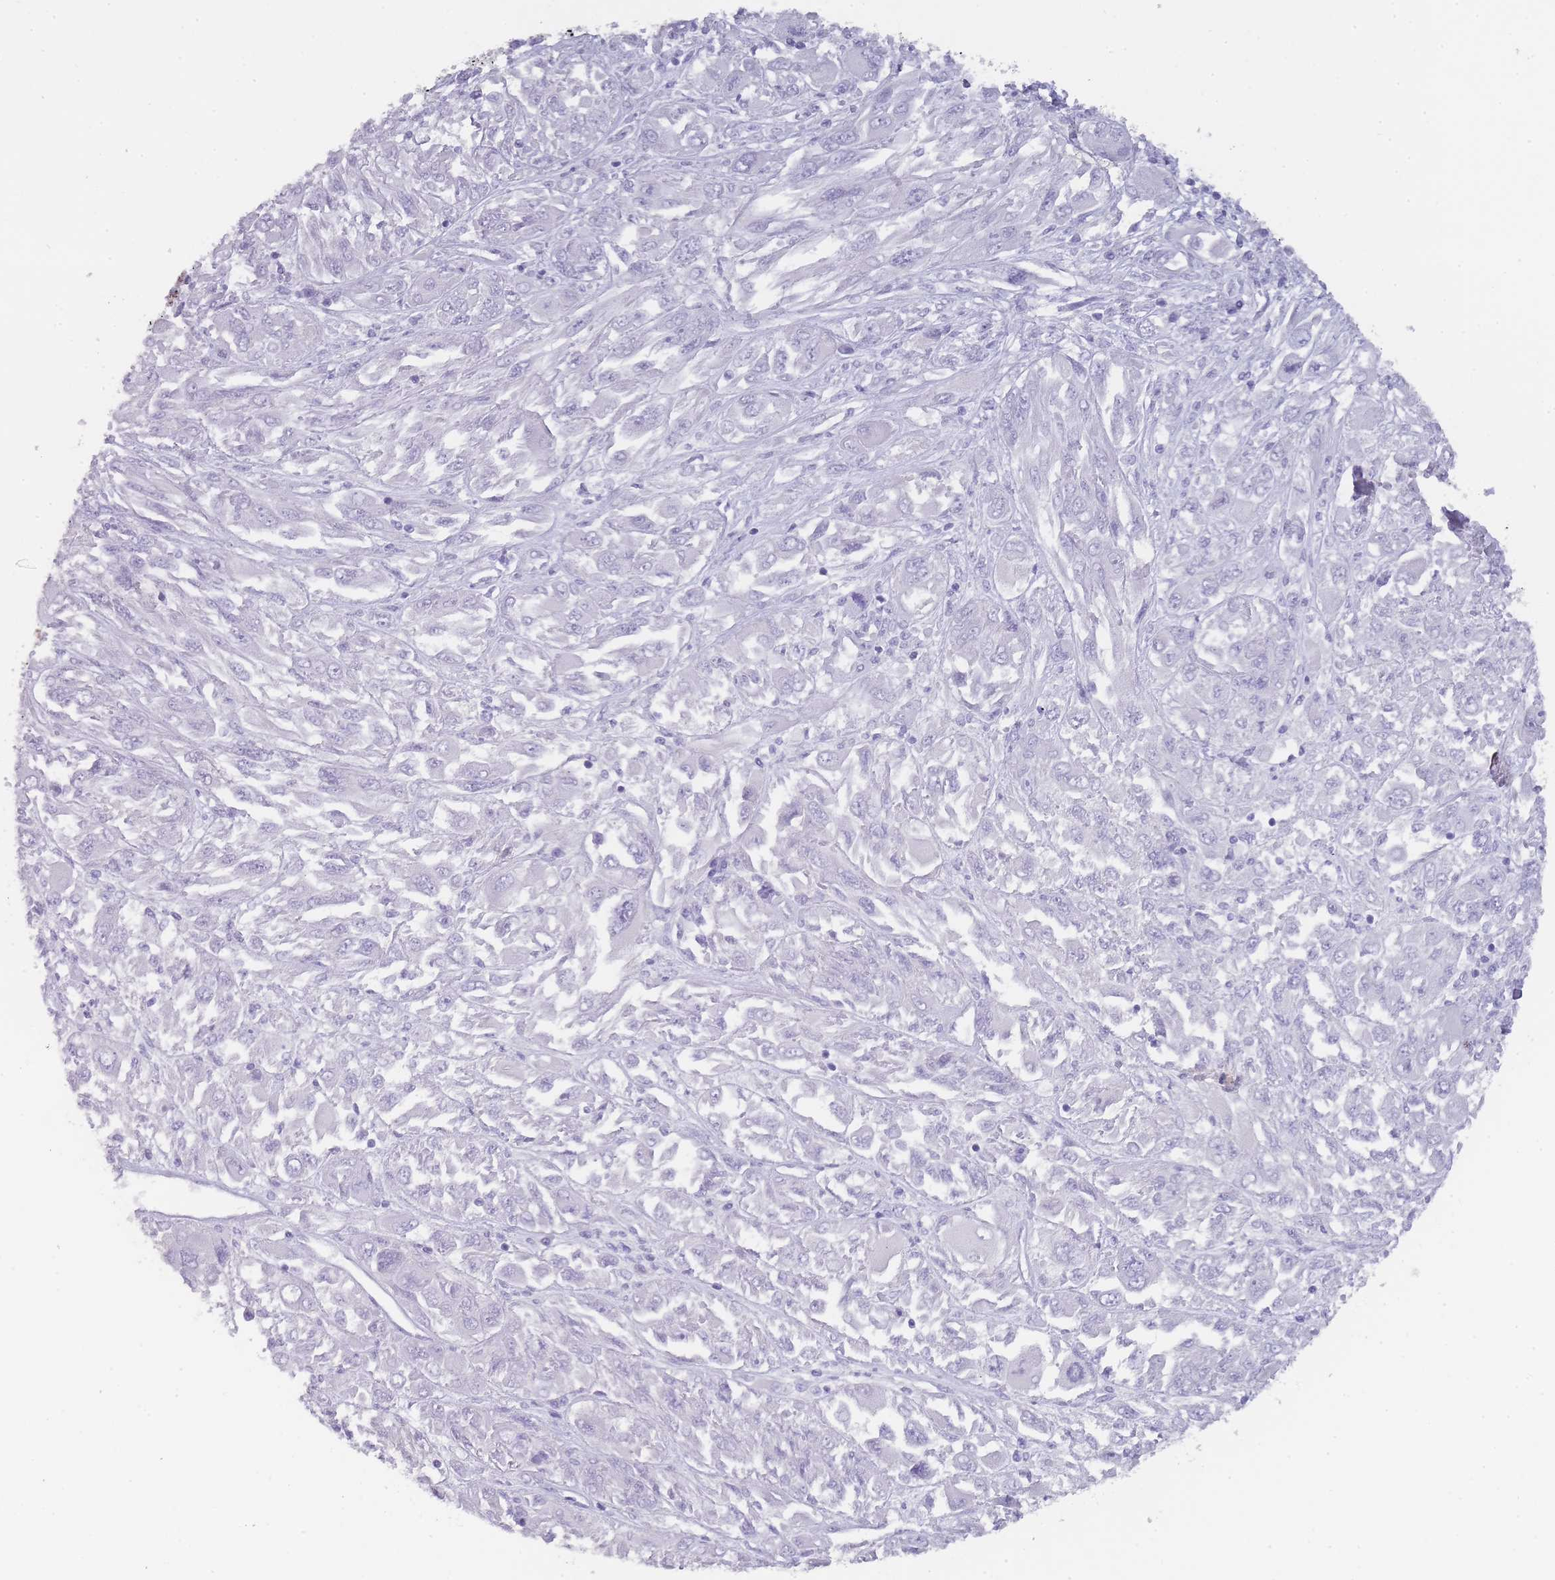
{"staining": {"intensity": "negative", "quantity": "none", "location": "none"}, "tissue": "melanoma", "cell_type": "Tumor cells", "image_type": "cancer", "snomed": [{"axis": "morphology", "description": "Malignant melanoma, NOS"}, {"axis": "topography", "description": "Skin"}], "caption": "Immunohistochemistry histopathology image of neoplastic tissue: human melanoma stained with DAB (3,3'-diaminobenzidine) displays no significant protein positivity in tumor cells.", "gene": "TCP11", "patient": {"sex": "female", "age": 91}}